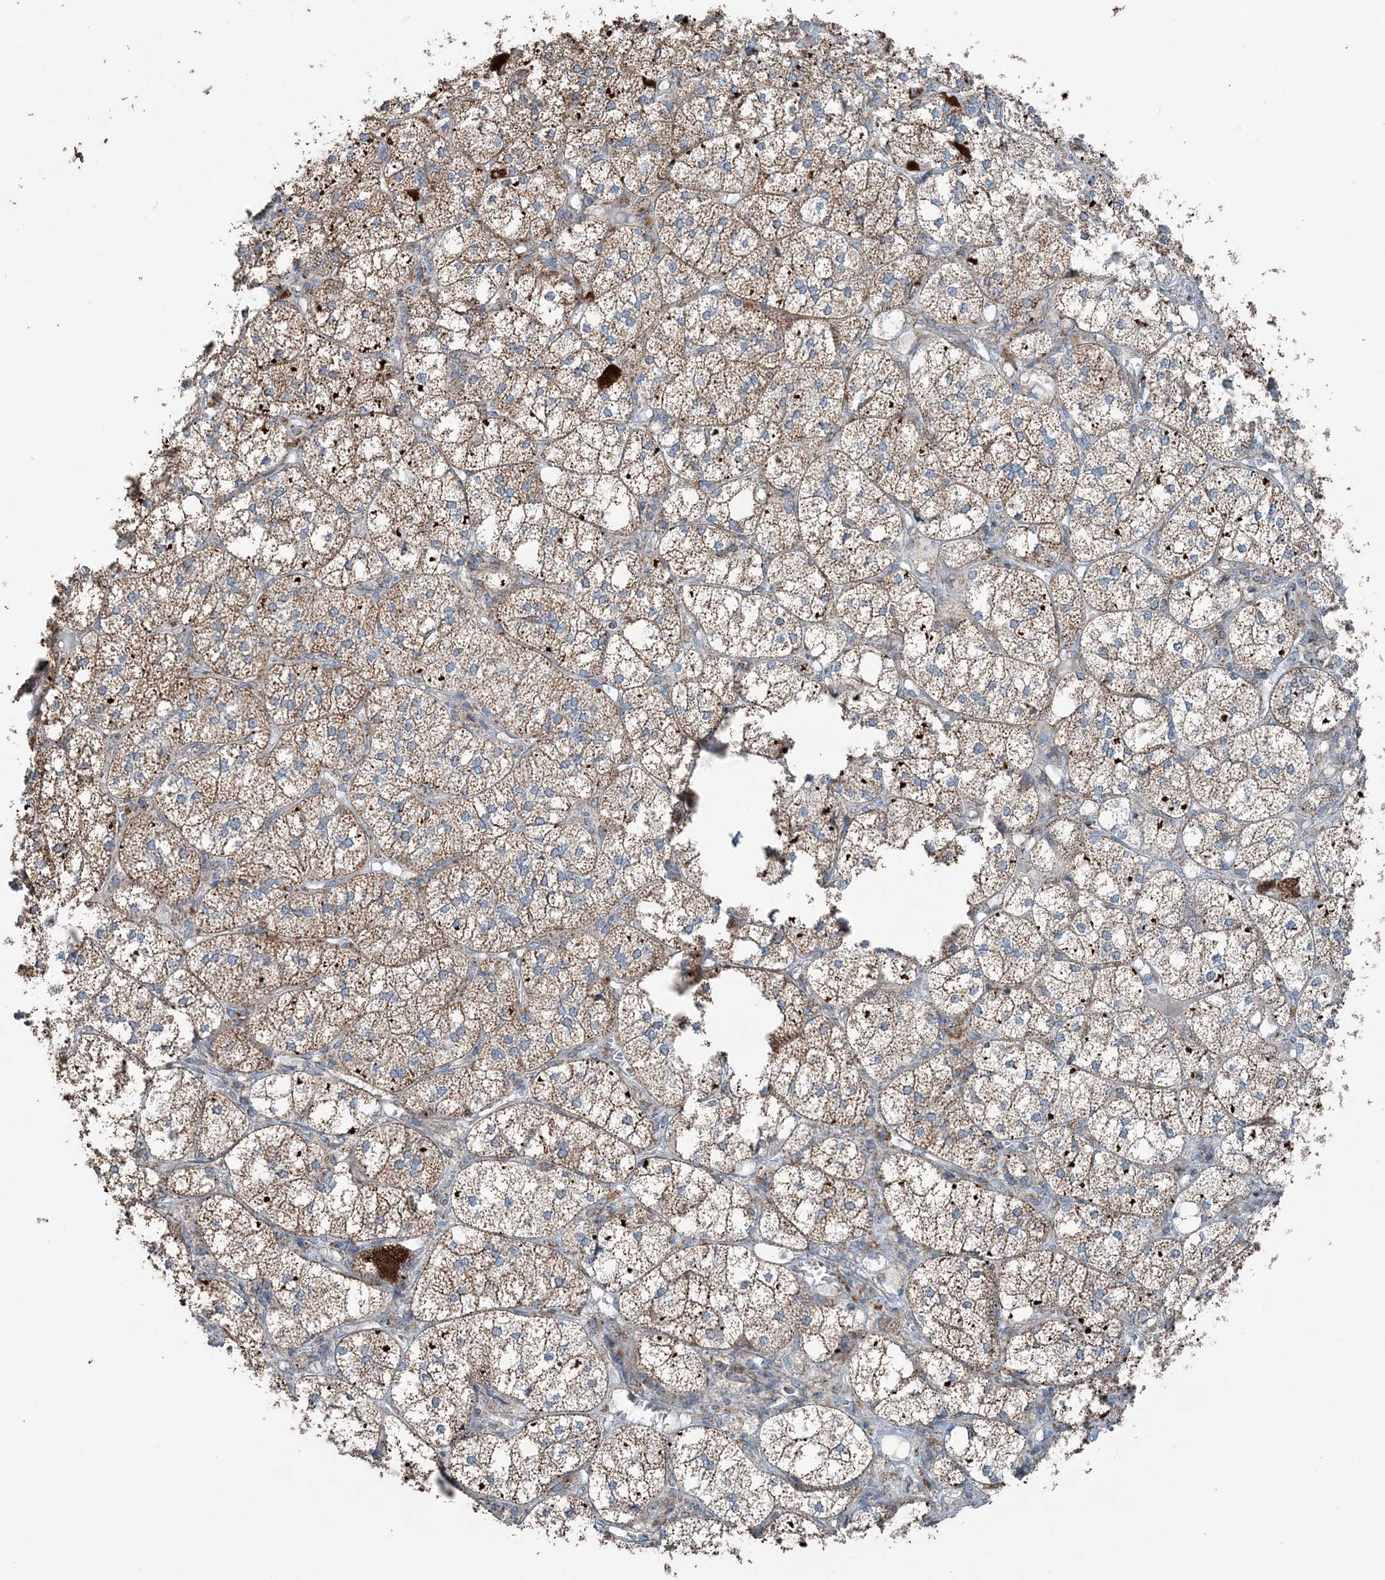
{"staining": {"intensity": "strong", "quantity": ">75%", "location": "cytoplasmic/membranous"}, "tissue": "adrenal gland", "cell_type": "Glandular cells", "image_type": "normal", "snomed": [{"axis": "morphology", "description": "Normal tissue, NOS"}, {"axis": "topography", "description": "Adrenal gland"}], "caption": "About >75% of glandular cells in normal human adrenal gland exhibit strong cytoplasmic/membranous protein expression as visualized by brown immunohistochemical staining.", "gene": "SUCLG1", "patient": {"sex": "female", "age": 61}}